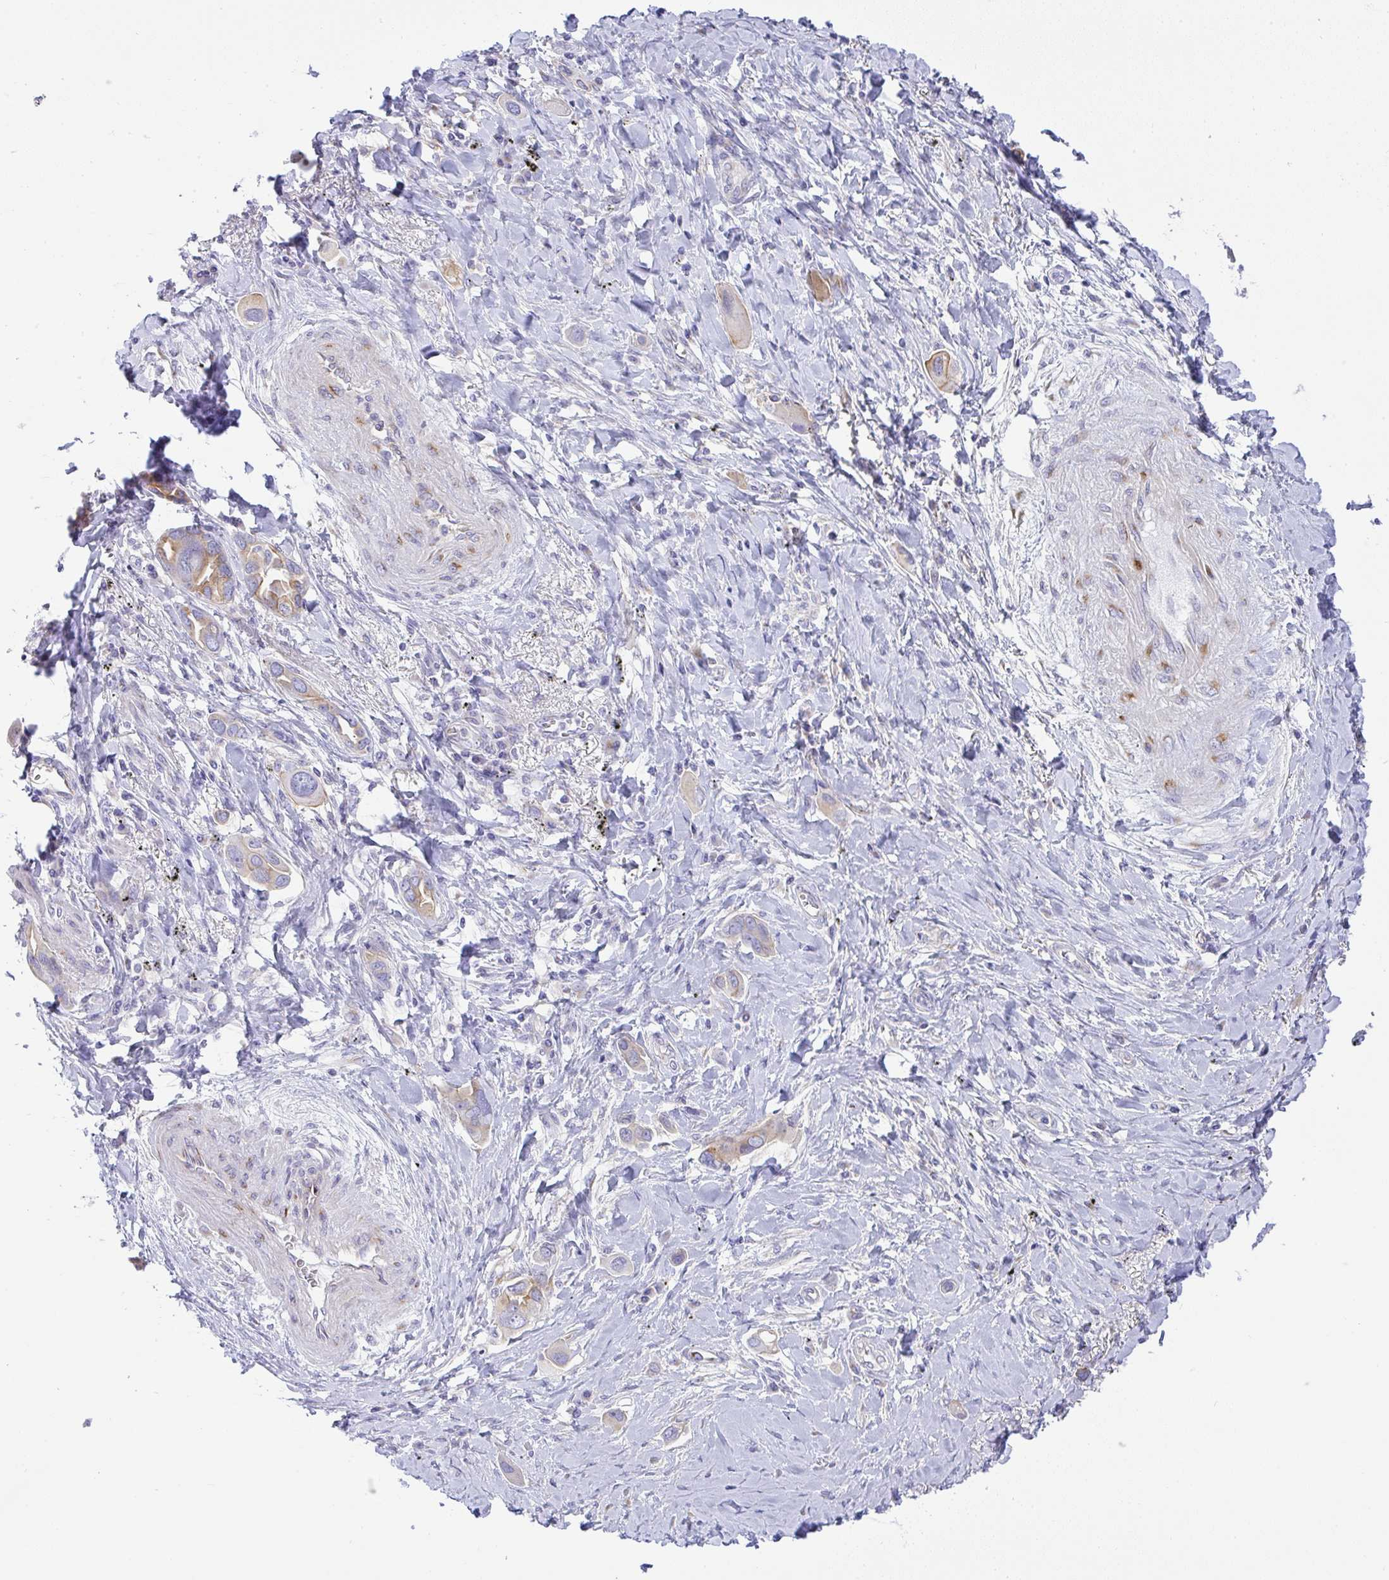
{"staining": {"intensity": "moderate", "quantity": "25%-75%", "location": "cytoplasmic/membranous"}, "tissue": "lung cancer", "cell_type": "Tumor cells", "image_type": "cancer", "snomed": [{"axis": "morphology", "description": "Adenocarcinoma, NOS"}, {"axis": "topography", "description": "Lung"}], "caption": "IHC (DAB (3,3'-diaminobenzidine)) staining of human lung adenocarcinoma displays moderate cytoplasmic/membranous protein positivity in approximately 25%-75% of tumor cells. Using DAB (brown) and hematoxylin (blue) stains, captured at high magnification using brightfield microscopy.", "gene": "FAM177A1", "patient": {"sex": "male", "age": 76}}